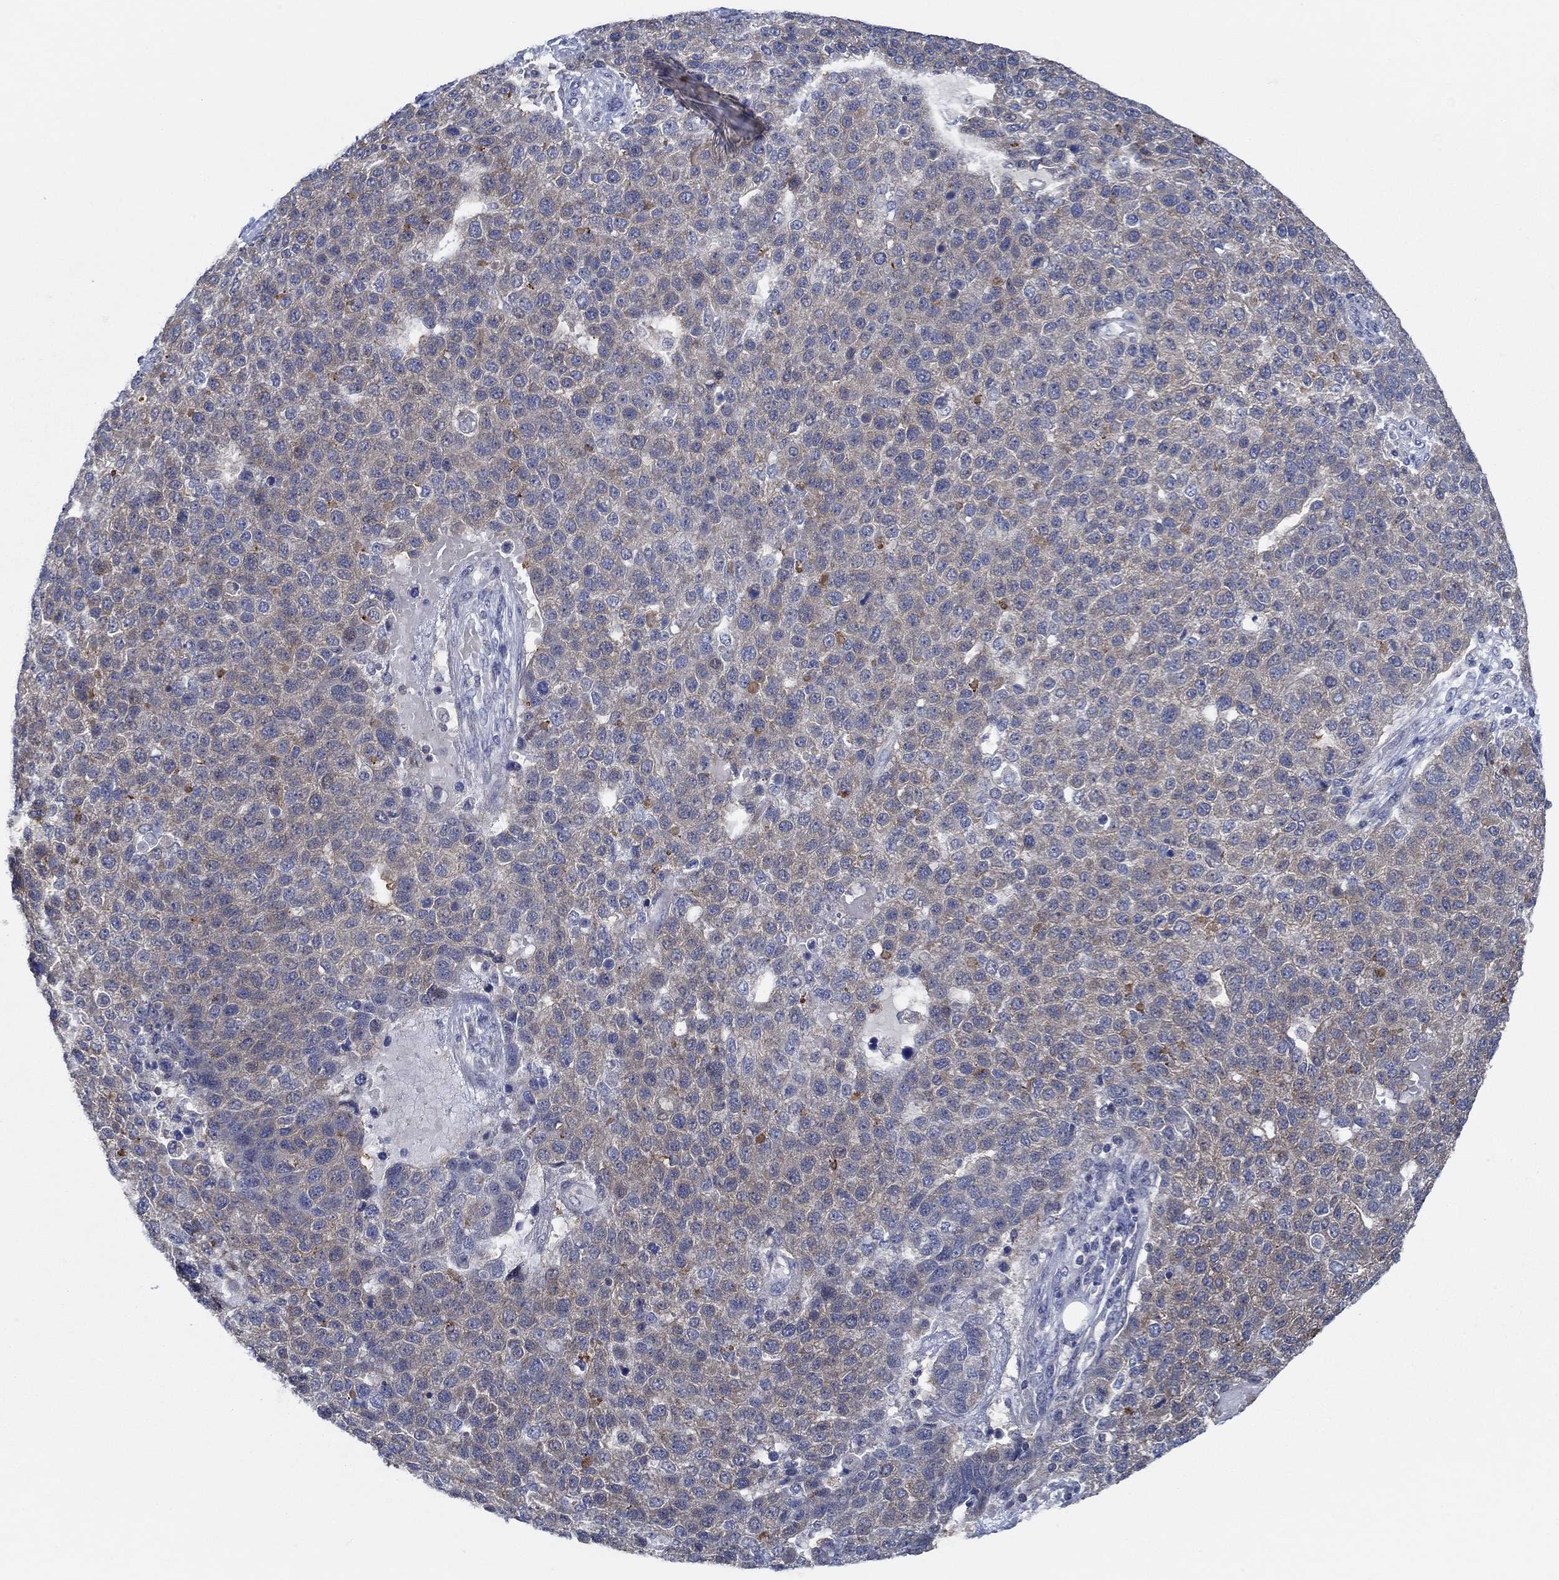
{"staining": {"intensity": "weak", "quantity": "25%-75%", "location": "cytoplasmic/membranous"}, "tissue": "pancreatic cancer", "cell_type": "Tumor cells", "image_type": "cancer", "snomed": [{"axis": "morphology", "description": "Adenocarcinoma, NOS"}, {"axis": "topography", "description": "Pancreas"}], "caption": "Protein expression analysis of pancreatic cancer (adenocarcinoma) displays weak cytoplasmic/membranous staining in approximately 25%-75% of tumor cells.", "gene": "DACT1", "patient": {"sex": "female", "age": 61}}